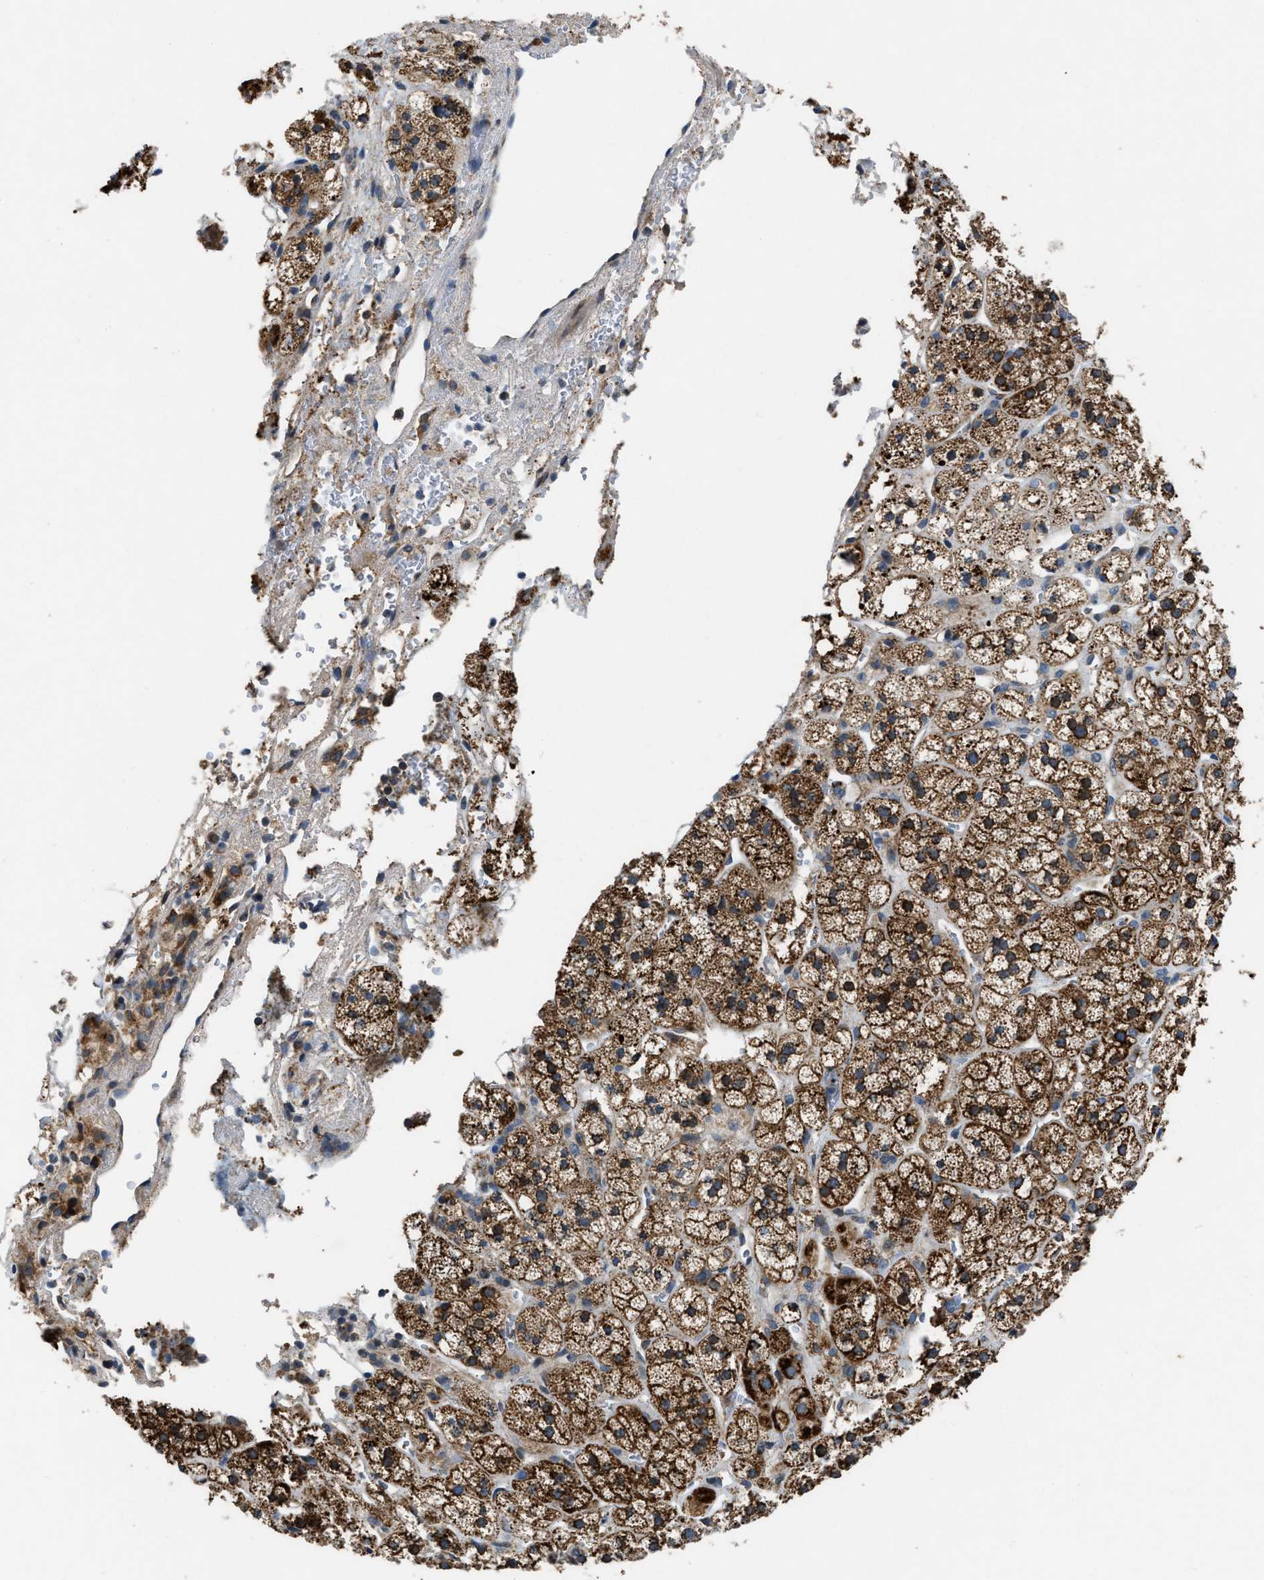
{"staining": {"intensity": "strong", "quantity": ">75%", "location": "cytoplasmic/membranous"}, "tissue": "adrenal gland", "cell_type": "Glandular cells", "image_type": "normal", "snomed": [{"axis": "morphology", "description": "Normal tissue, NOS"}, {"axis": "topography", "description": "Adrenal gland"}], "caption": "Brown immunohistochemical staining in unremarkable adrenal gland displays strong cytoplasmic/membranous expression in about >75% of glandular cells.", "gene": "TMEM150A", "patient": {"sex": "male", "age": 56}}